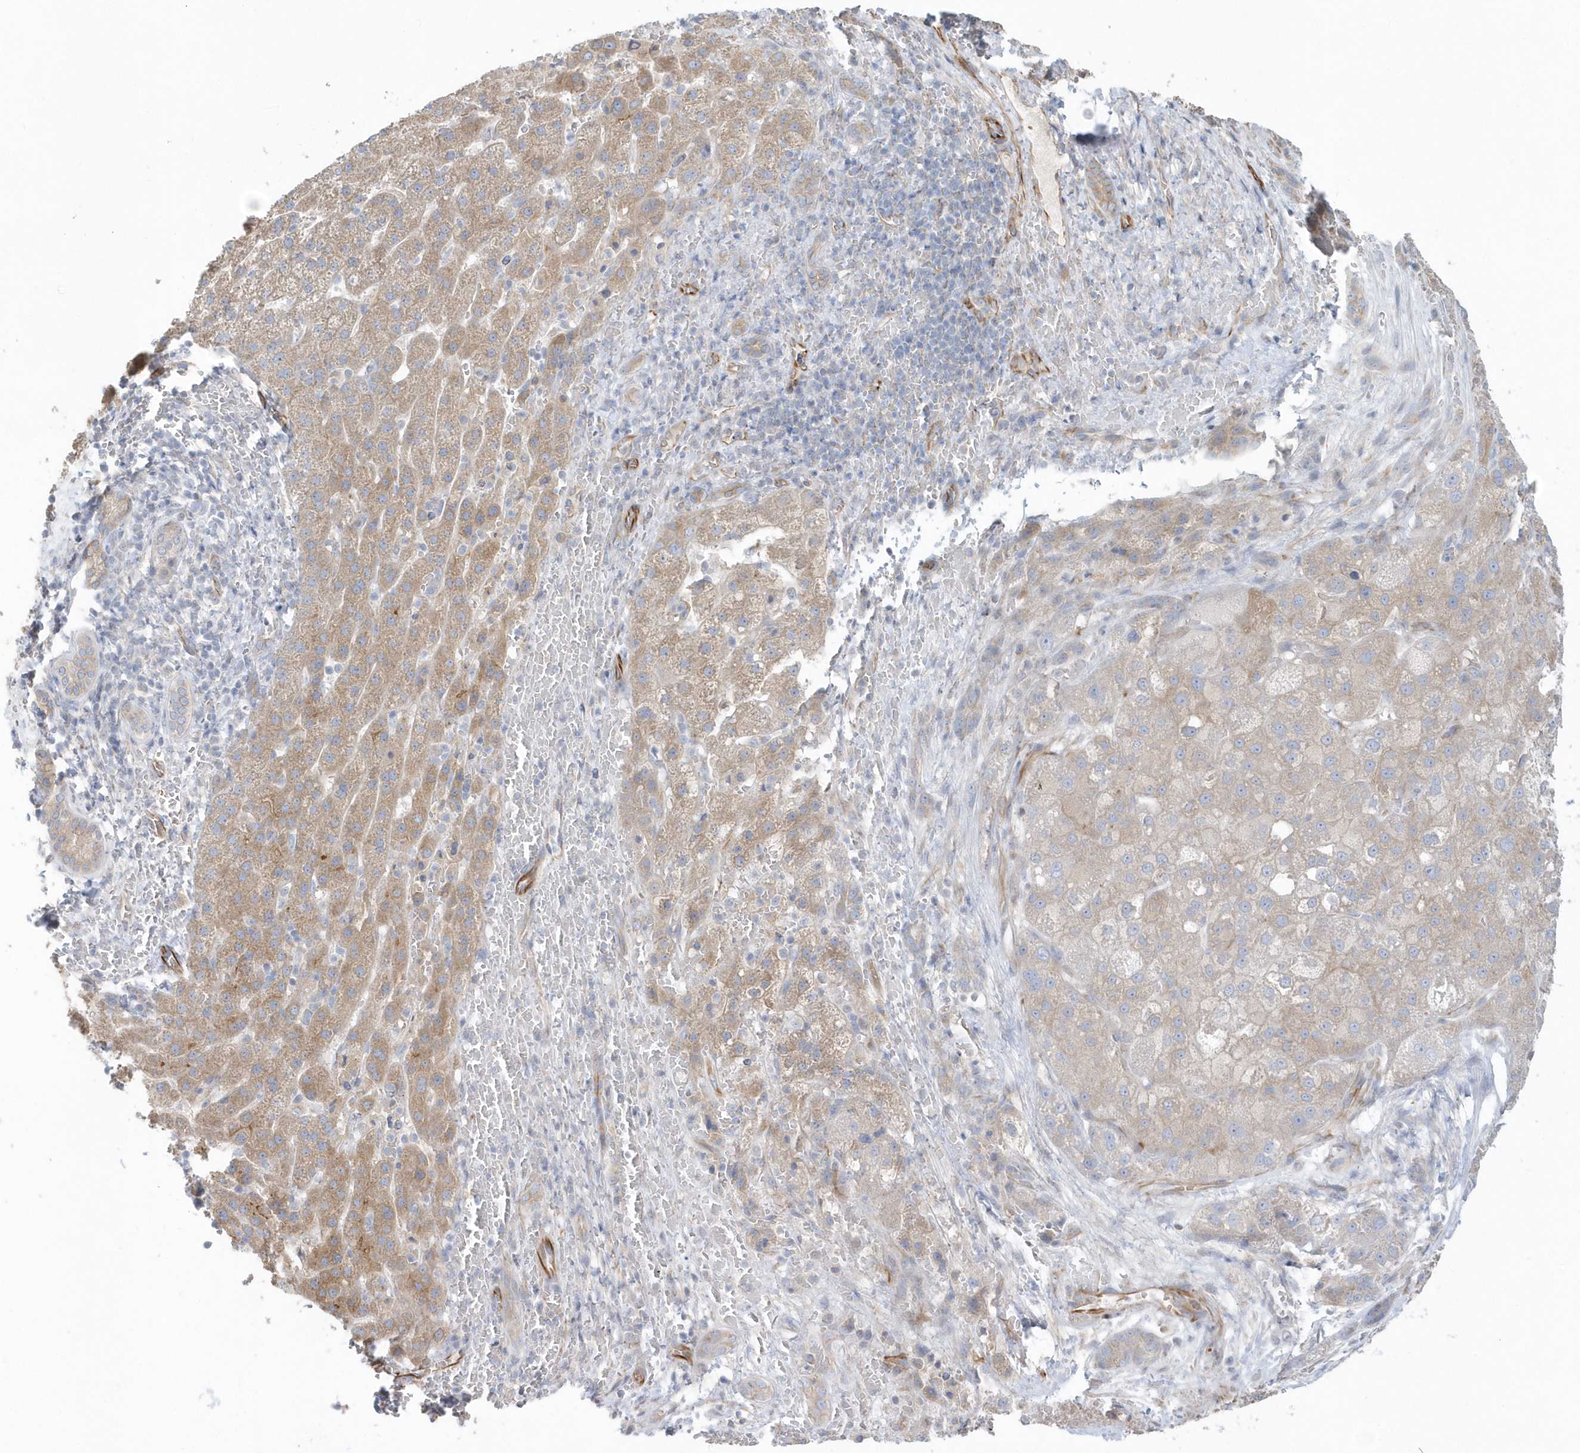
{"staining": {"intensity": "moderate", "quantity": "25%-75%", "location": "cytoplasmic/membranous"}, "tissue": "liver cancer", "cell_type": "Tumor cells", "image_type": "cancer", "snomed": [{"axis": "morphology", "description": "Carcinoma, Hepatocellular, NOS"}, {"axis": "topography", "description": "Liver"}], "caption": "Moderate cytoplasmic/membranous staining is present in about 25%-75% of tumor cells in liver cancer. (Brightfield microscopy of DAB IHC at high magnification).", "gene": "RAB17", "patient": {"sex": "male", "age": 57}}